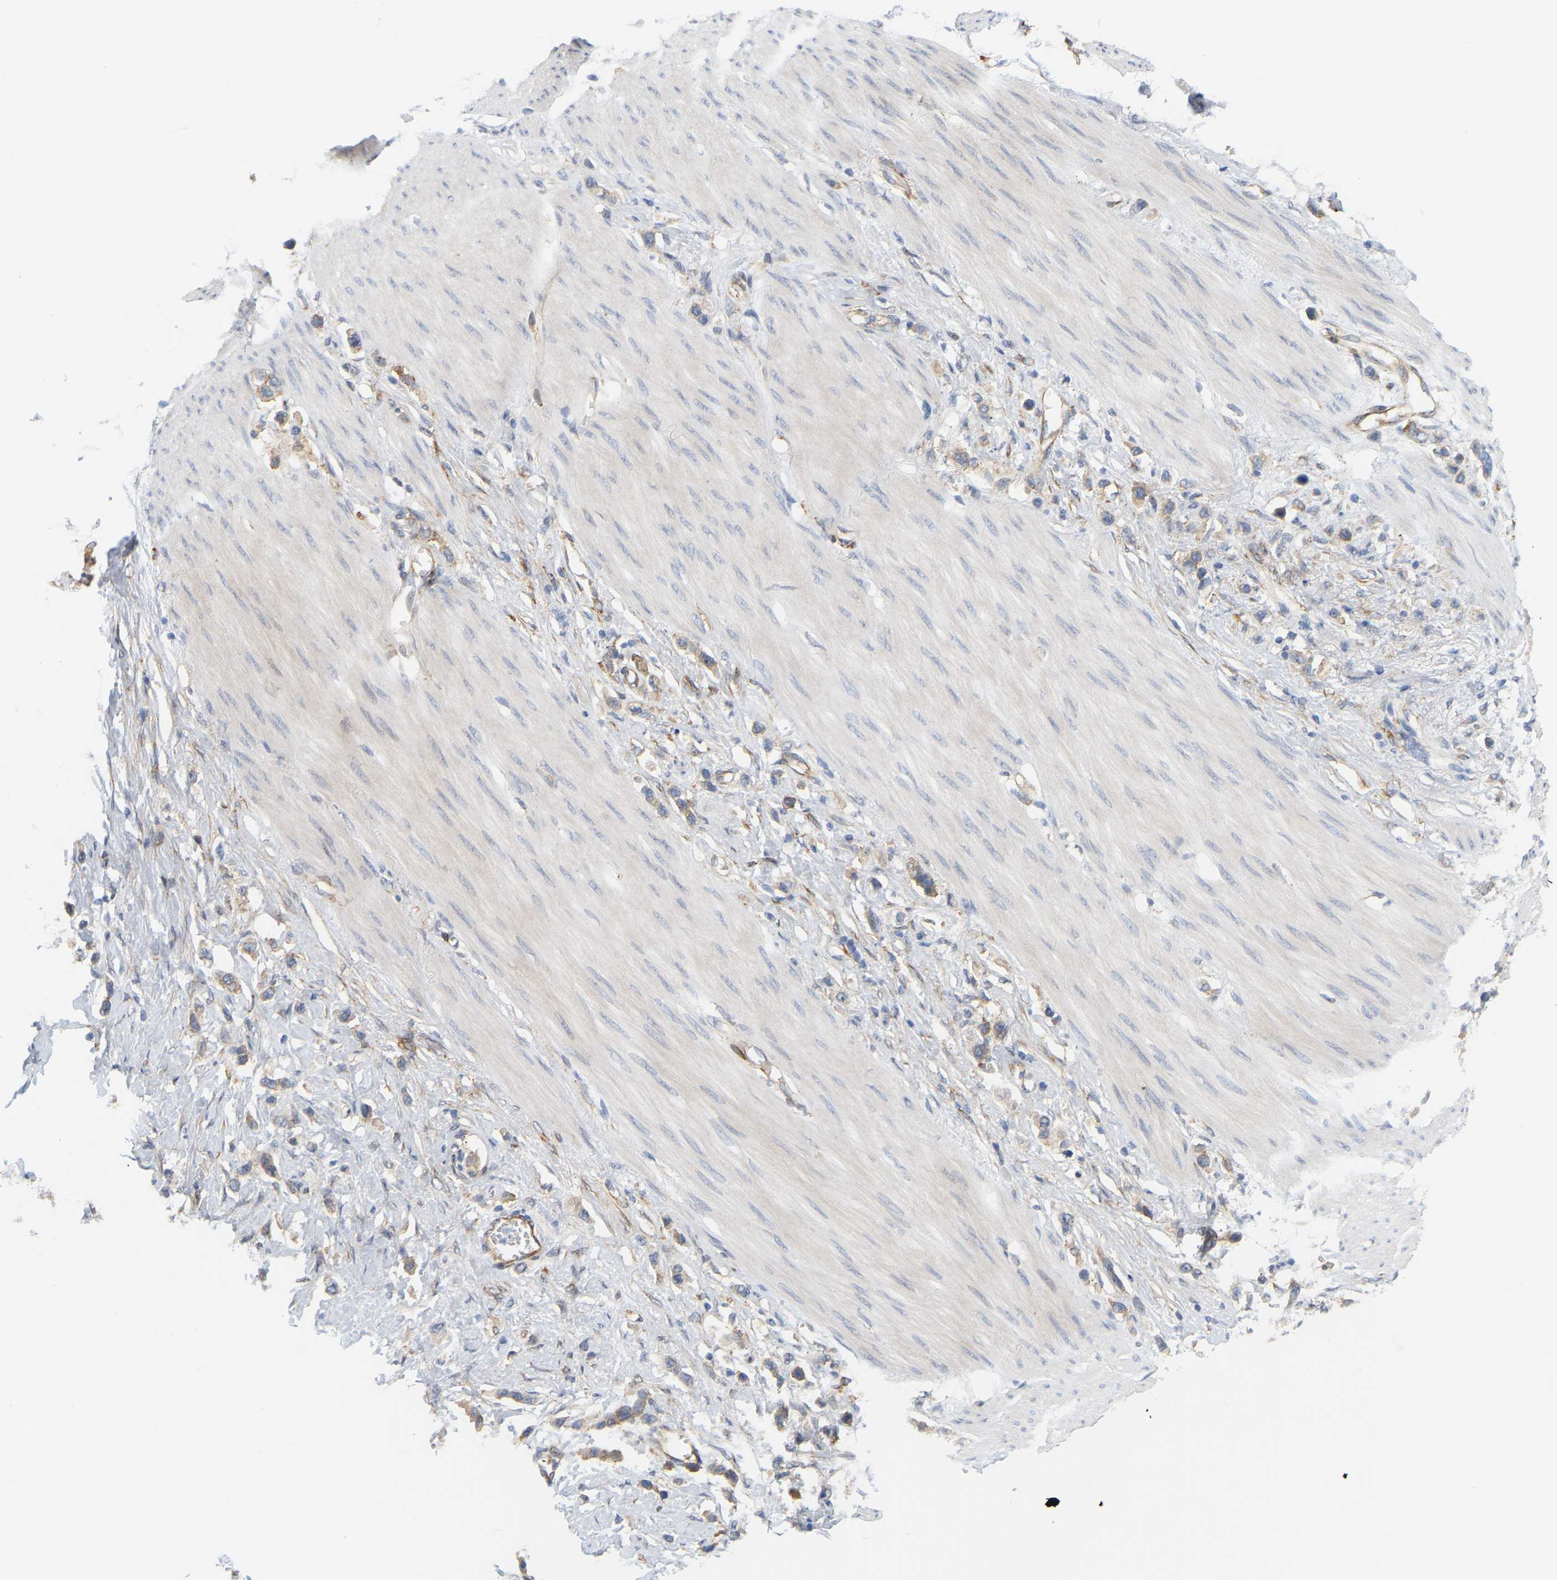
{"staining": {"intensity": "moderate", "quantity": "25%-75%", "location": "cytoplasmic/membranous"}, "tissue": "stomach cancer", "cell_type": "Tumor cells", "image_type": "cancer", "snomed": [{"axis": "morphology", "description": "Adenocarcinoma, NOS"}, {"axis": "topography", "description": "Stomach"}], "caption": "Immunohistochemistry staining of stomach adenocarcinoma, which demonstrates medium levels of moderate cytoplasmic/membranous staining in about 25%-75% of tumor cells indicating moderate cytoplasmic/membranous protein positivity. The staining was performed using DAB (brown) for protein detection and nuclei were counterstained in hematoxylin (blue).", "gene": "RAPH1", "patient": {"sex": "female", "age": 65}}